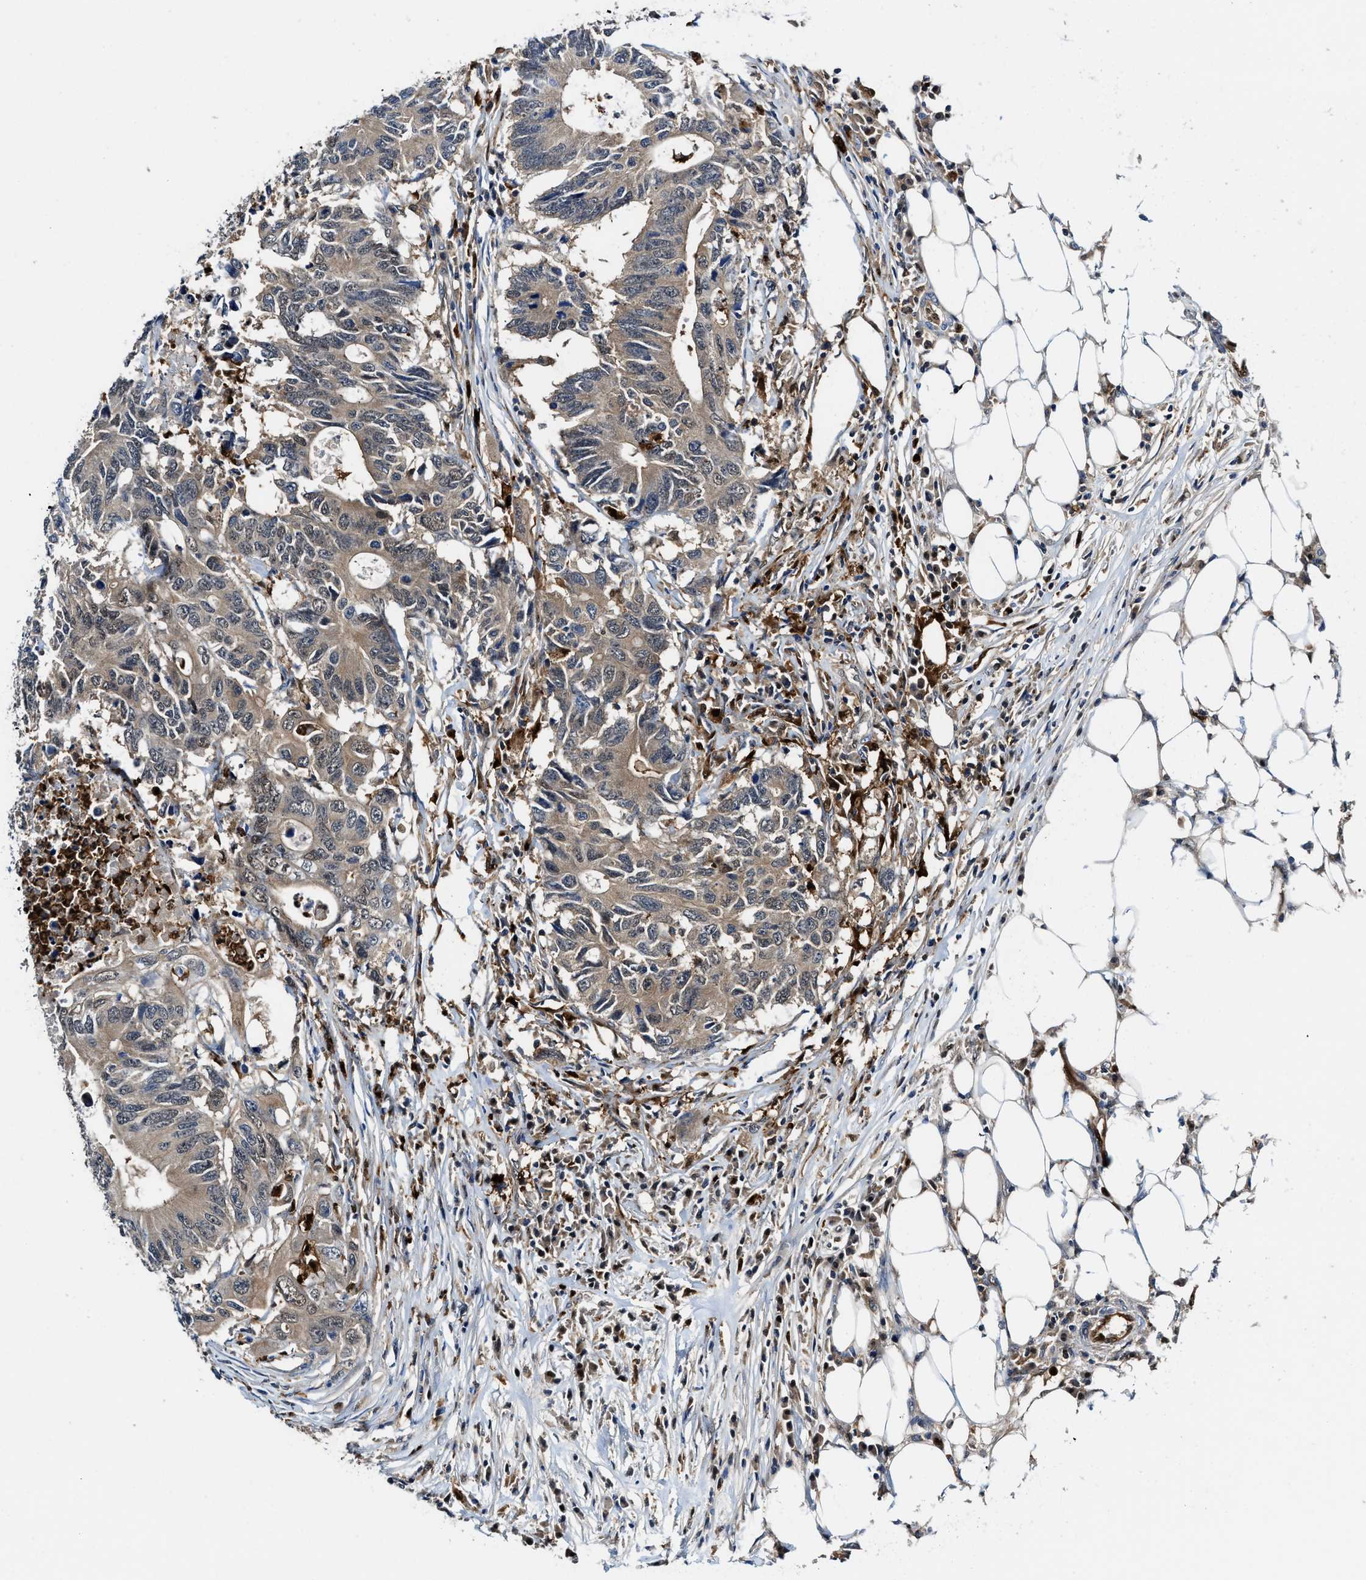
{"staining": {"intensity": "weak", "quantity": "25%-75%", "location": "cytoplasmic/membranous"}, "tissue": "colorectal cancer", "cell_type": "Tumor cells", "image_type": "cancer", "snomed": [{"axis": "morphology", "description": "Adenocarcinoma, NOS"}, {"axis": "topography", "description": "Colon"}], "caption": "Colorectal cancer stained with IHC demonstrates weak cytoplasmic/membranous staining in about 25%-75% of tumor cells.", "gene": "LTA4H", "patient": {"sex": "male", "age": 71}}